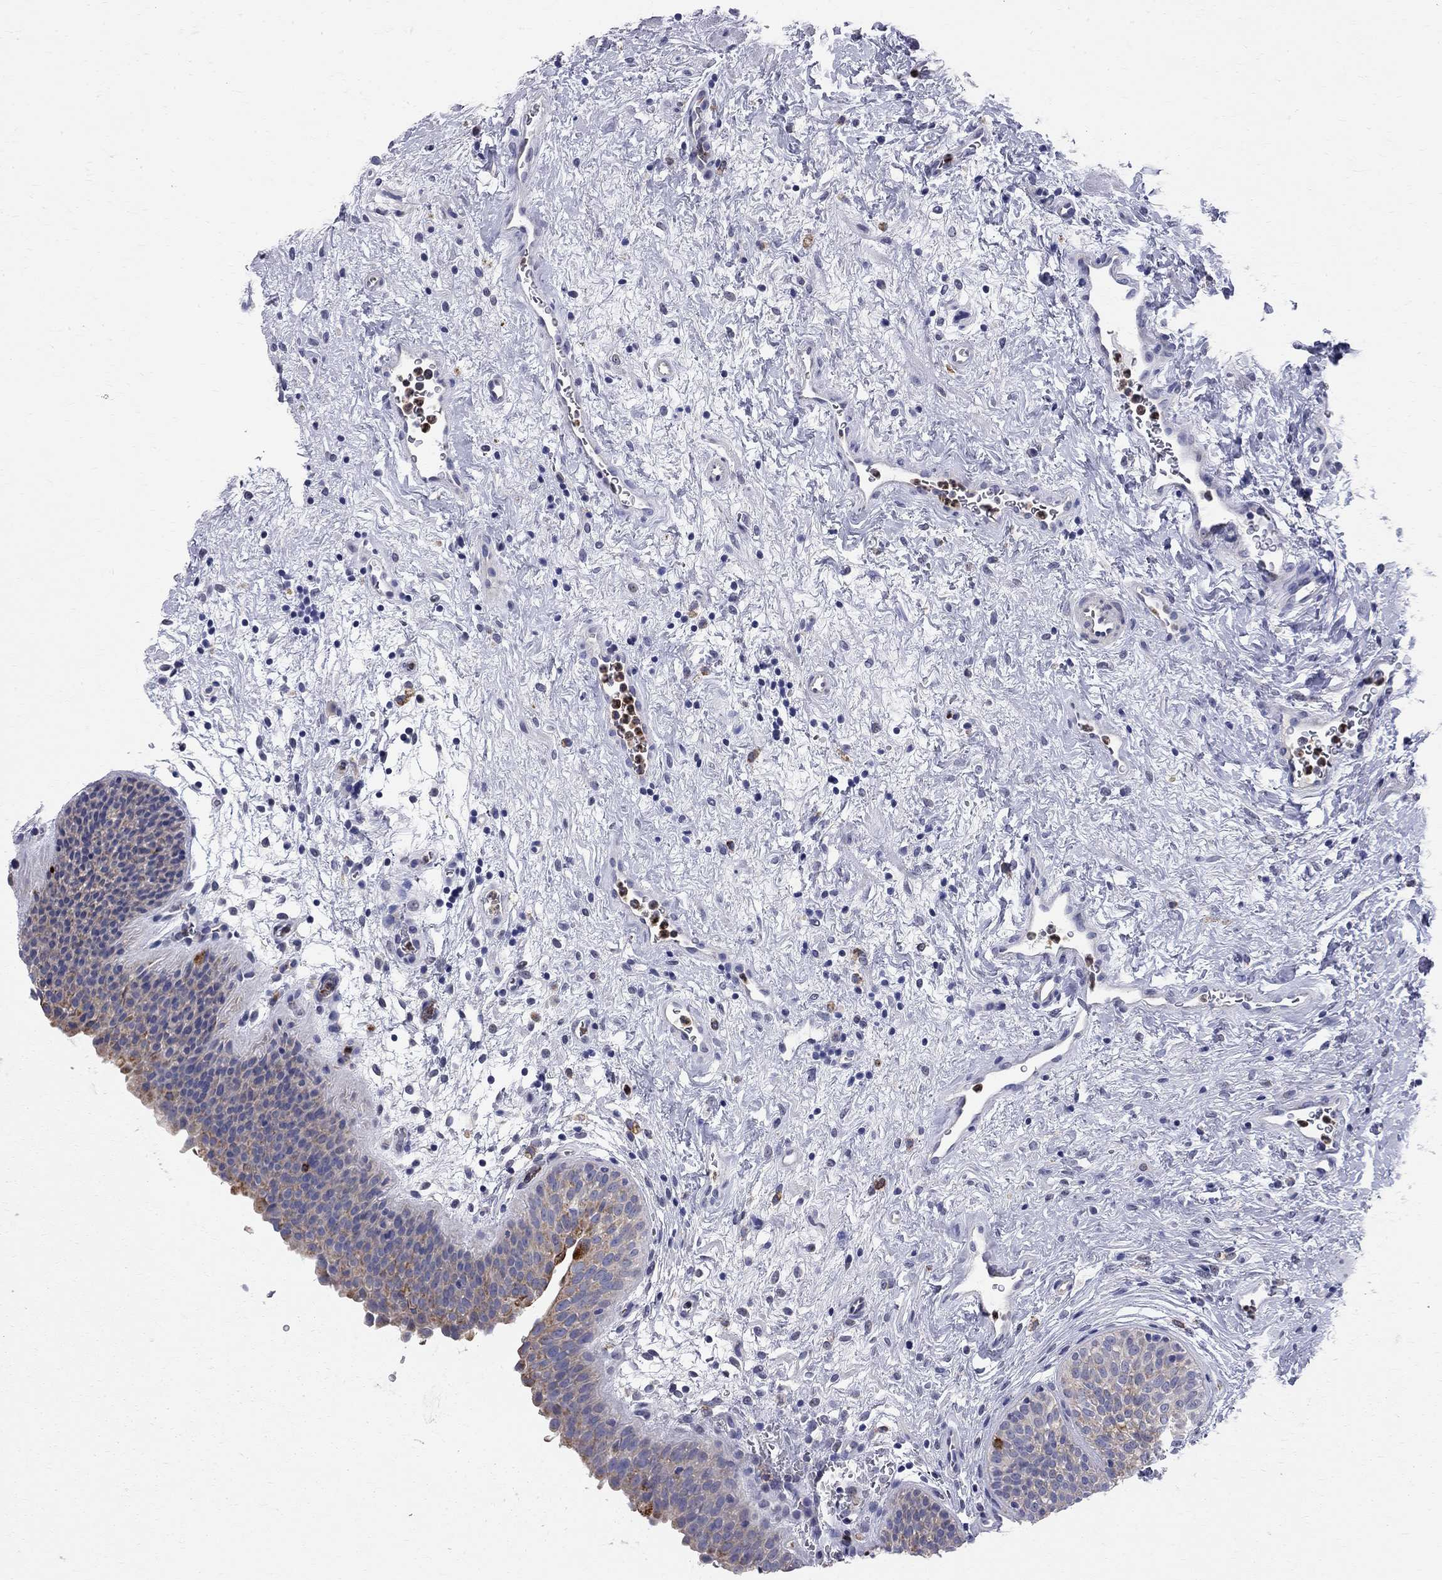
{"staining": {"intensity": "strong", "quantity": "<25%", "location": "cytoplasmic/membranous"}, "tissue": "urinary bladder", "cell_type": "Urothelial cells", "image_type": "normal", "snomed": [{"axis": "morphology", "description": "Normal tissue, NOS"}, {"axis": "topography", "description": "Urinary bladder"}], "caption": "Immunohistochemistry (IHC) of normal human urinary bladder displays medium levels of strong cytoplasmic/membranous positivity in approximately <25% of urothelial cells. Ihc stains the protein in brown and the nuclei are stained blue.", "gene": "ACSL1", "patient": {"sex": "male", "age": 37}}